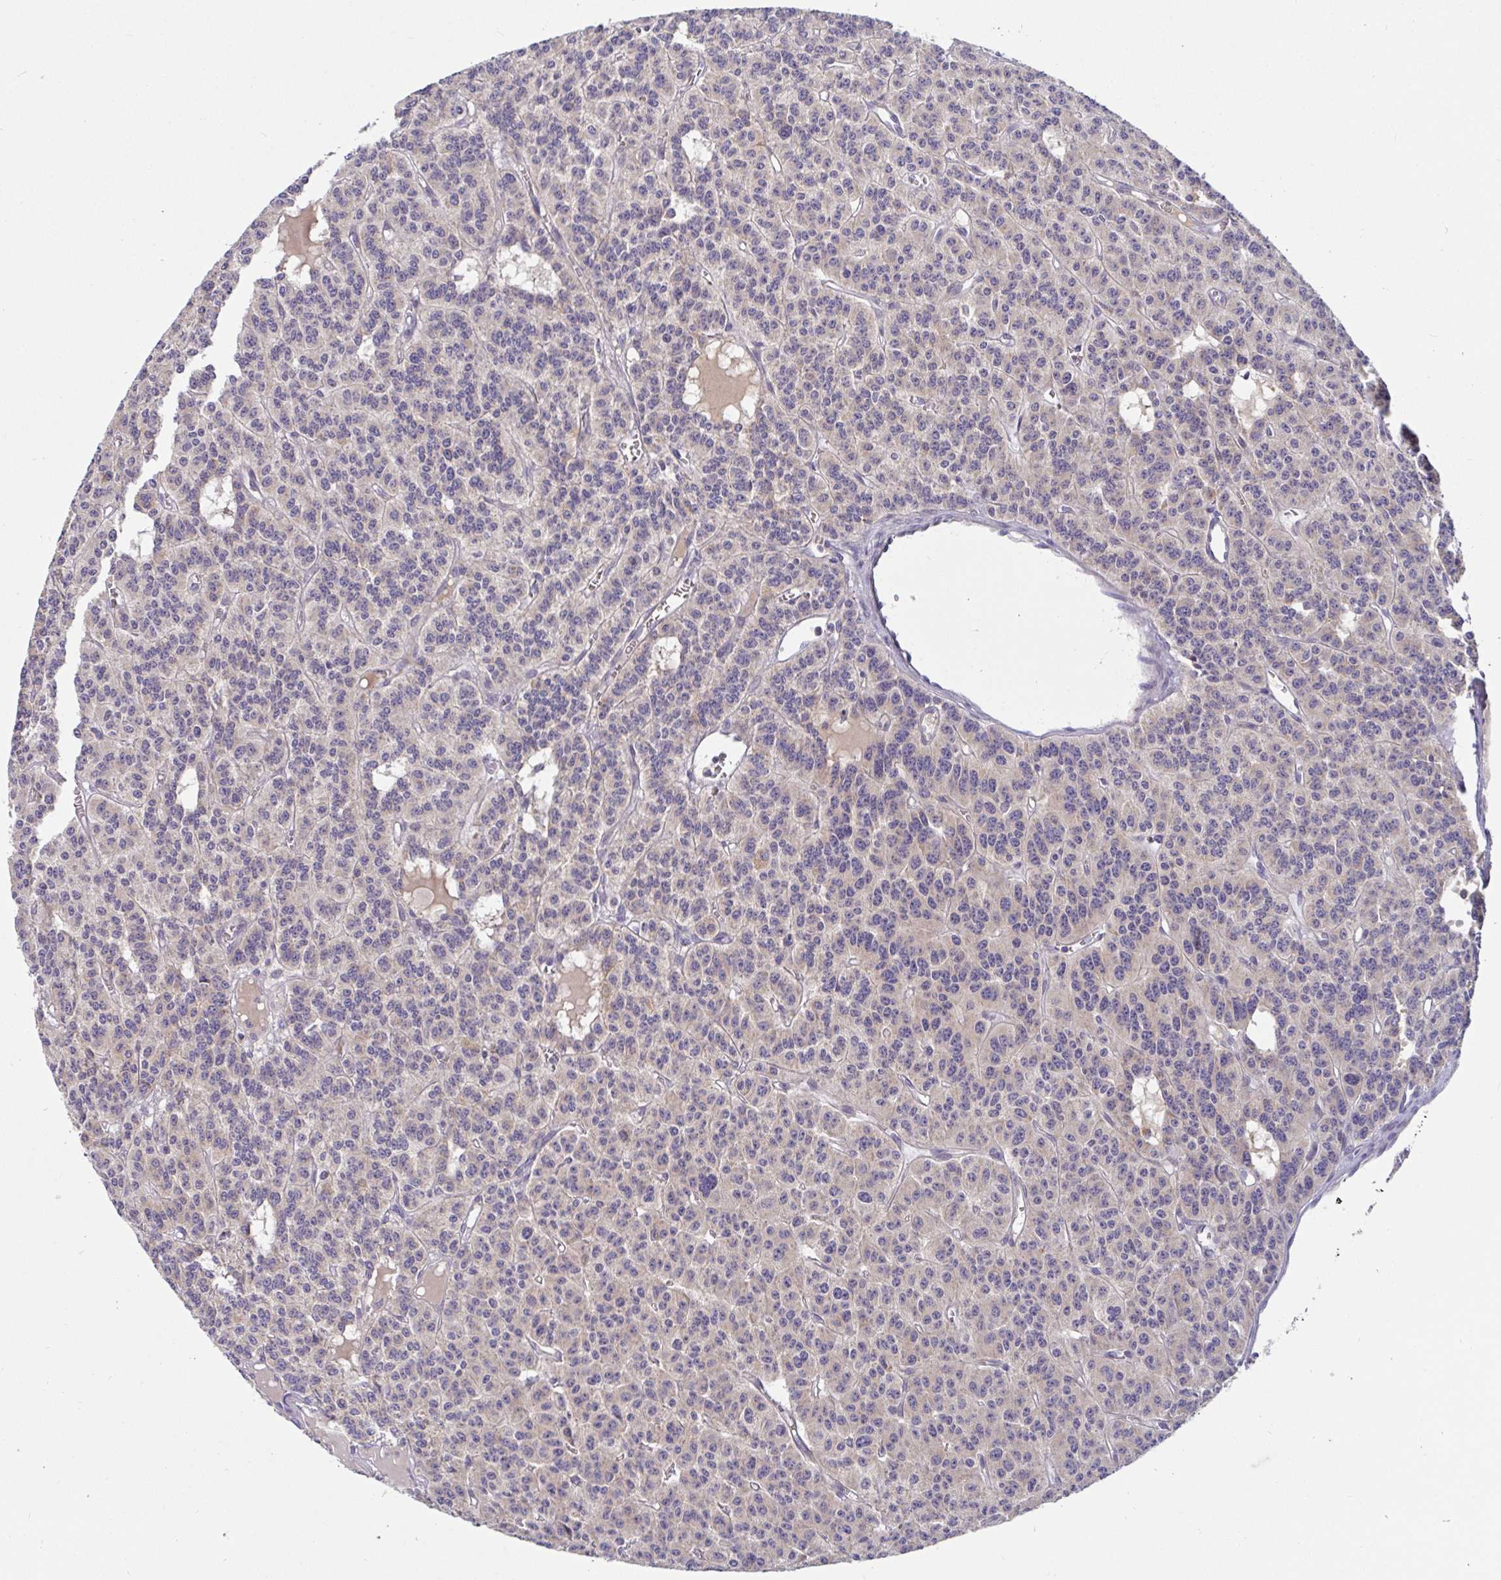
{"staining": {"intensity": "weak", "quantity": "25%-75%", "location": "cytoplasmic/membranous"}, "tissue": "carcinoid", "cell_type": "Tumor cells", "image_type": "cancer", "snomed": [{"axis": "morphology", "description": "Carcinoid, malignant, NOS"}, {"axis": "topography", "description": "Lung"}], "caption": "Immunohistochemistry histopathology image of malignant carcinoid stained for a protein (brown), which shows low levels of weak cytoplasmic/membranous positivity in approximately 25%-75% of tumor cells.", "gene": "LARP1", "patient": {"sex": "female", "age": 71}}